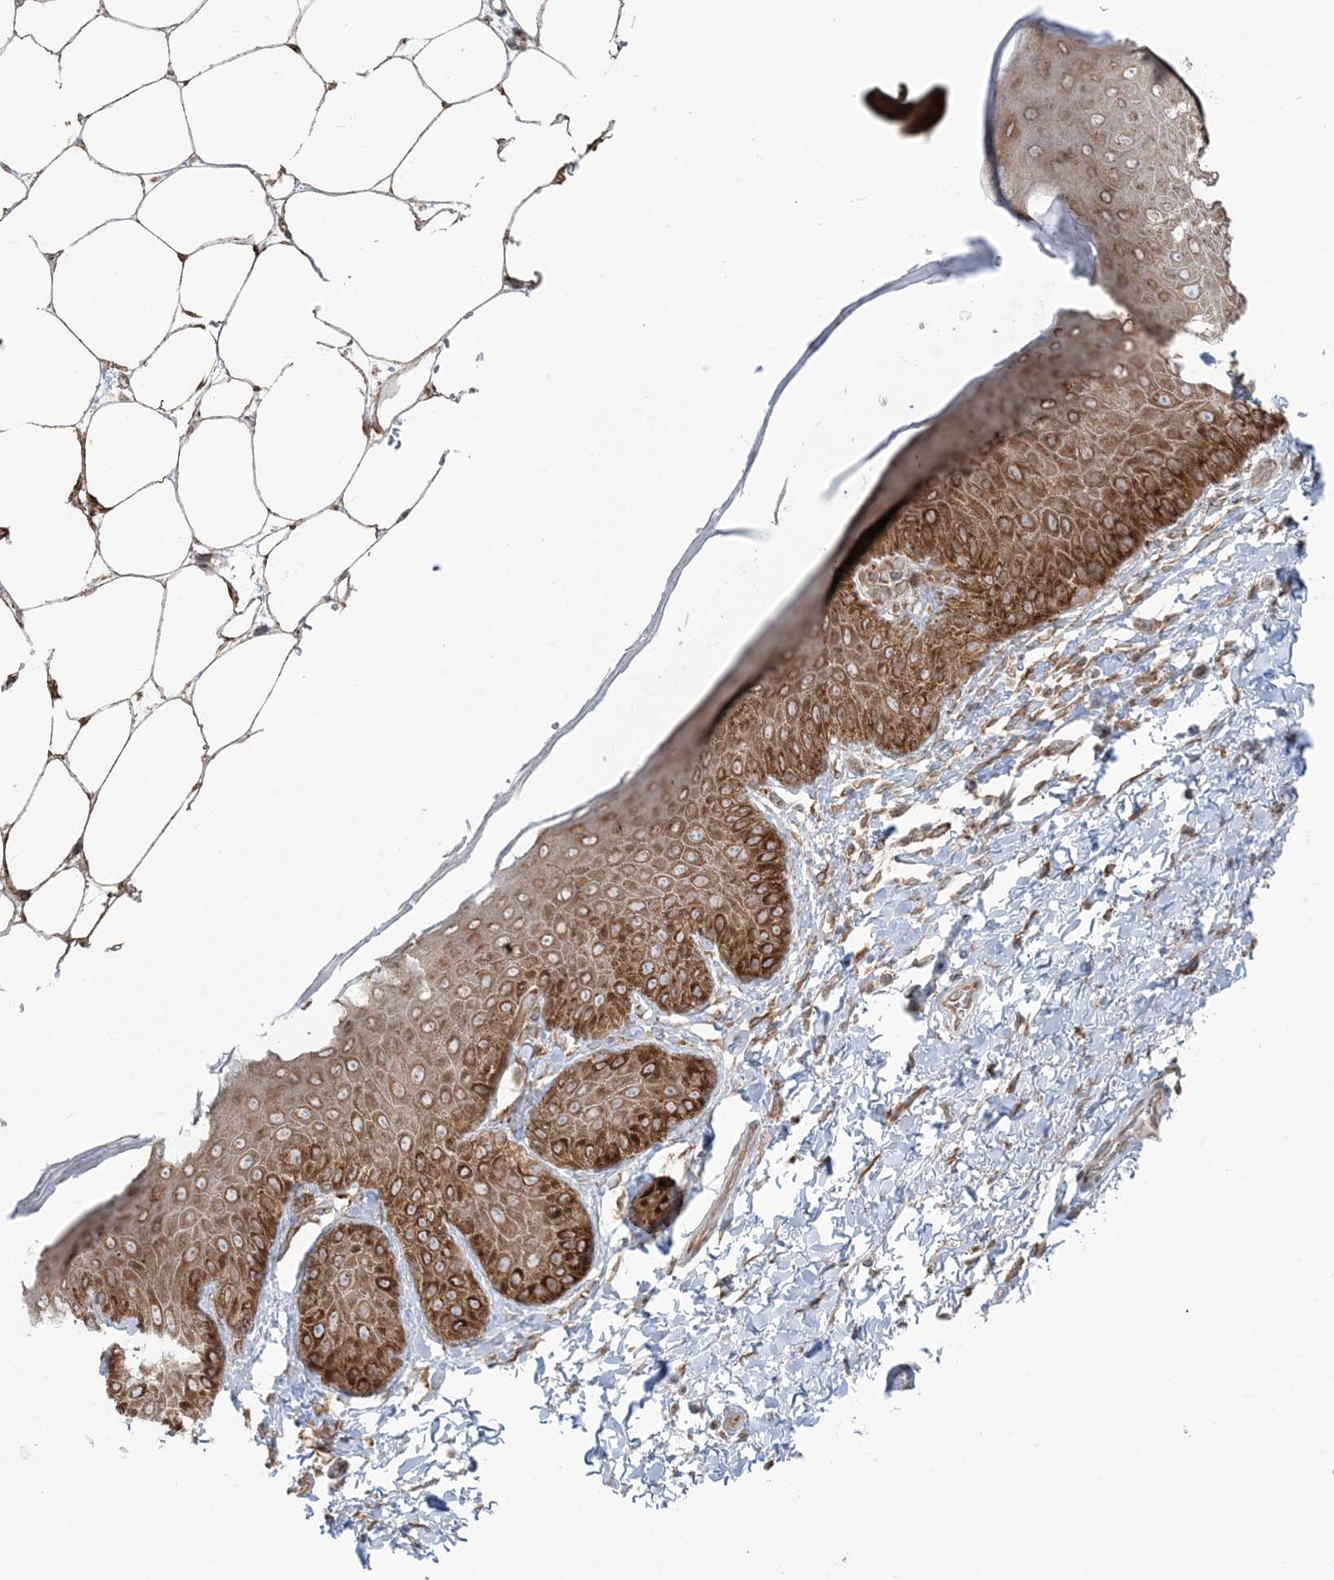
{"staining": {"intensity": "strong", "quantity": ">75%", "location": "cytoplasmic/membranous"}, "tissue": "skin", "cell_type": "Epidermal cells", "image_type": "normal", "snomed": [{"axis": "morphology", "description": "Normal tissue, NOS"}, {"axis": "topography", "description": "Anal"}], "caption": "Immunohistochemistry (IHC) image of unremarkable skin: human skin stained using immunohistochemistry demonstrates high levels of strong protein expression localized specifically in the cytoplasmic/membranous of epidermal cells, appearing as a cytoplasmic/membranous brown color.", "gene": "UBXN4", "patient": {"sex": "male", "age": 44}}